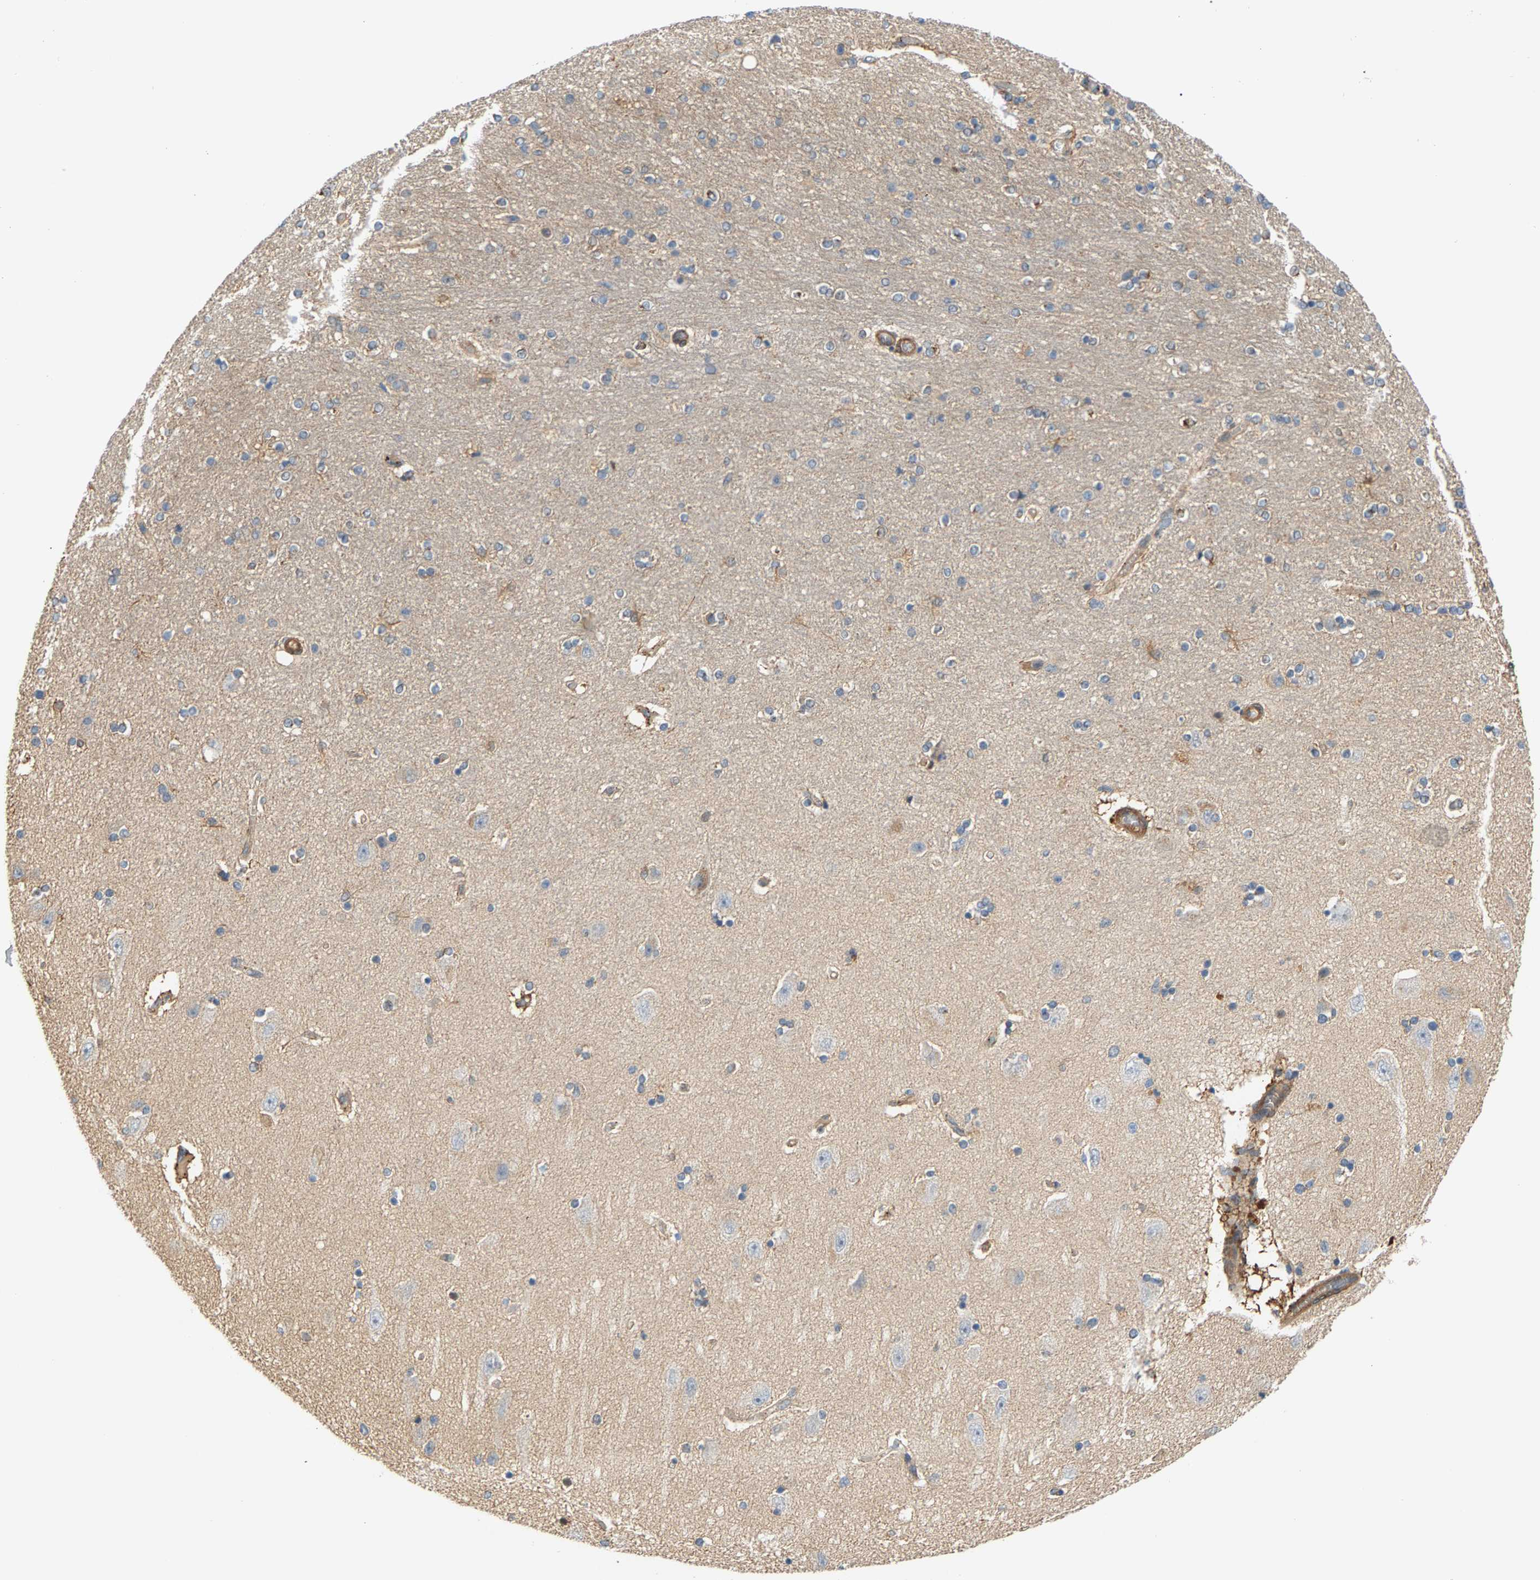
{"staining": {"intensity": "moderate", "quantity": "<25%", "location": "cytoplasmic/membranous"}, "tissue": "hippocampus", "cell_type": "Glial cells", "image_type": "normal", "snomed": [{"axis": "morphology", "description": "Normal tissue, NOS"}, {"axis": "topography", "description": "Hippocampus"}], "caption": "Moderate cytoplasmic/membranous protein positivity is seen in about <25% of glial cells in hippocampus. Using DAB (brown) and hematoxylin (blue) stains, captured at high magnification using brightfield microscopy.", "gene": "KRTAP27", "patient": {"sex": "female", "age": 54}}